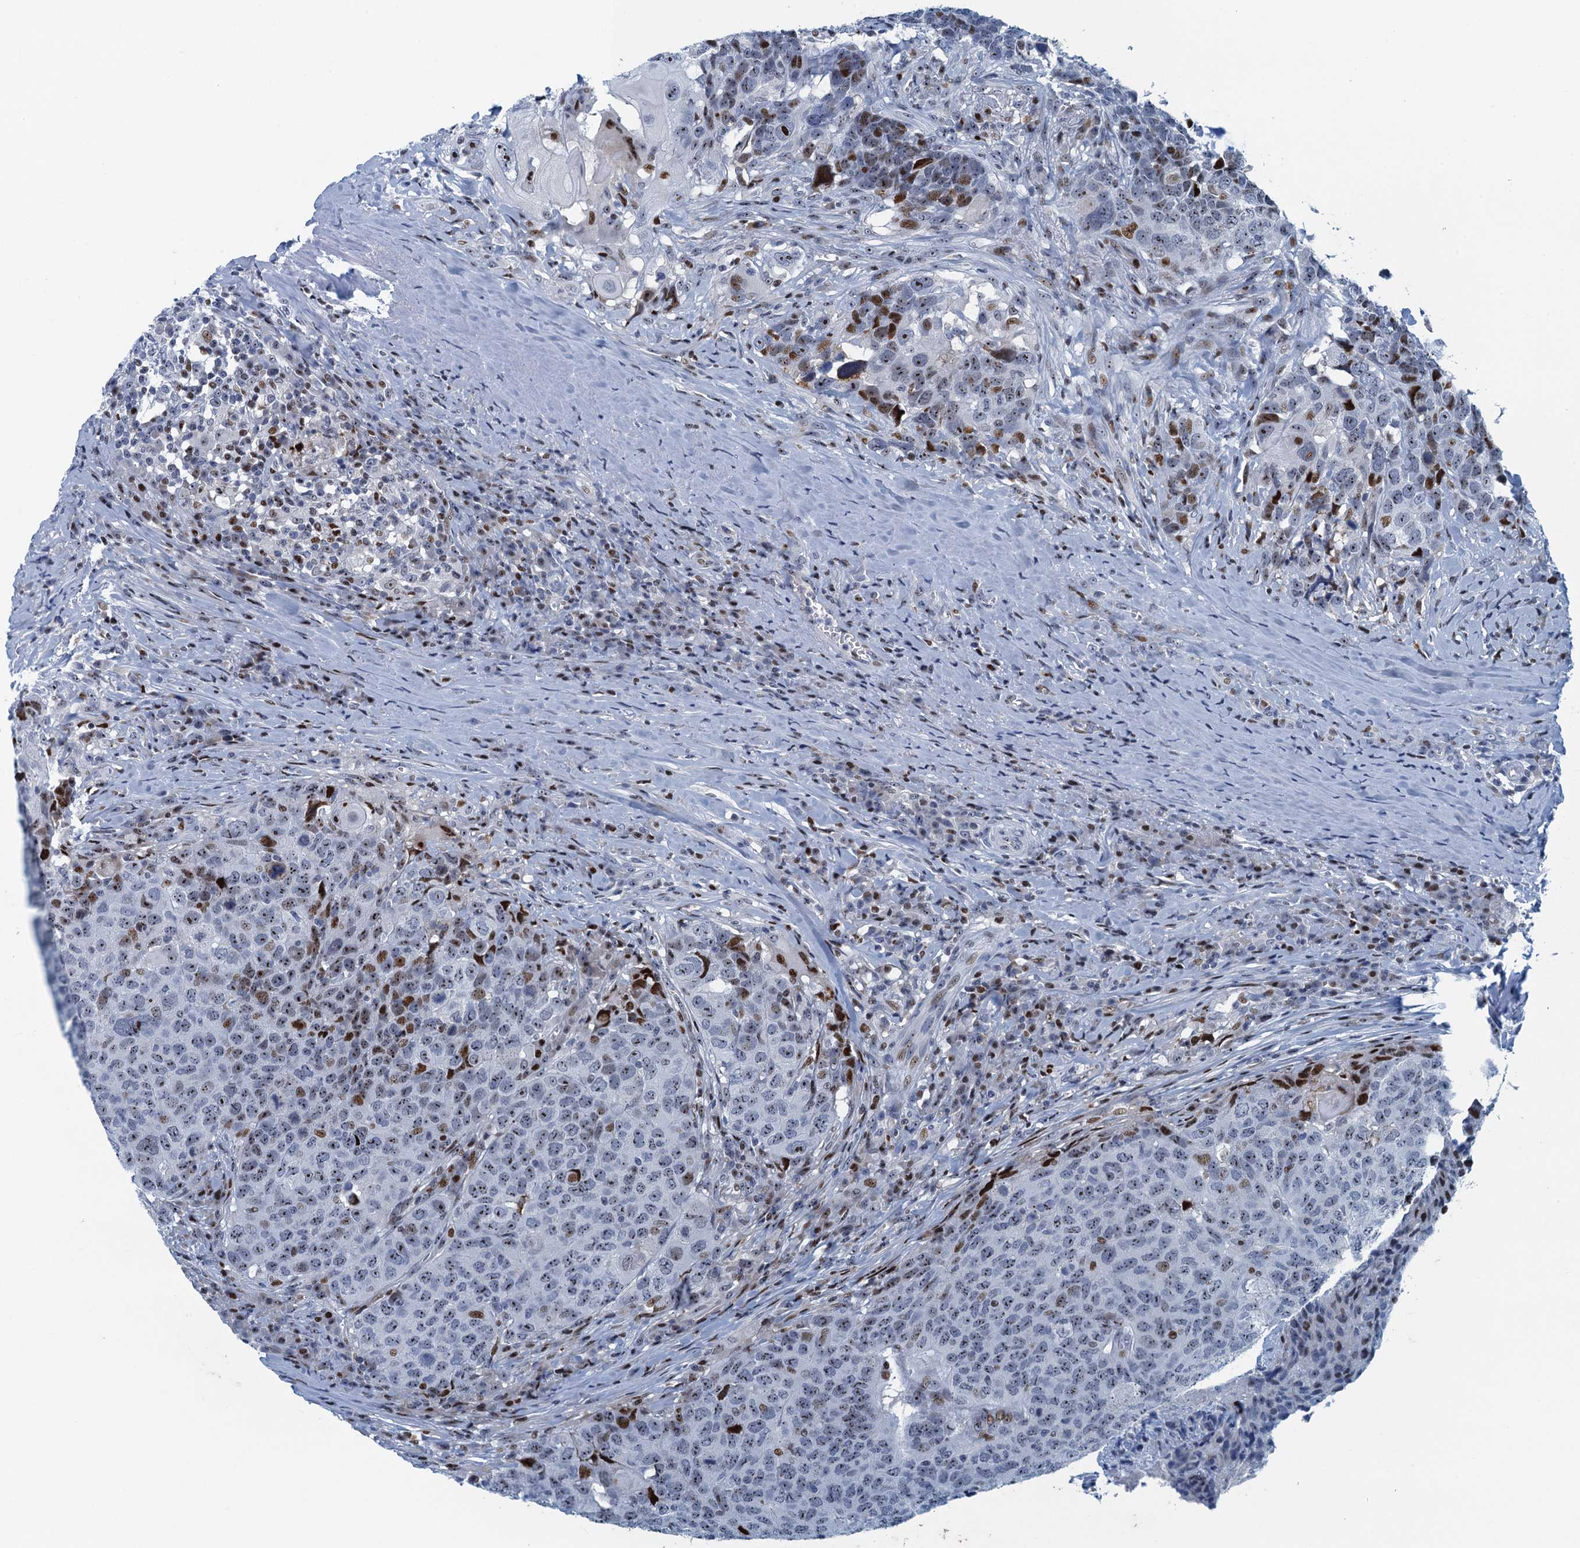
{"staining": {"intensity": "moderate", "quantity": "<25%", "location": "nuclear"}, "tissue": "head and neck cancer", "cell_type": "Tumor cells", "image_type": "cancer", "snomed": [{"axis": "morphology", "description": "Squamous cell carcinoma, NOS"}, {"axis": "topography", "description": "Head-Neck"}], "caption": "Squamous cell carcinoma (head and neck) stained with a protein marker reveals moderate staining in tumor cells.", "gene": "ANKRD13D", "patient": {"sex": "male", "age": 66}}